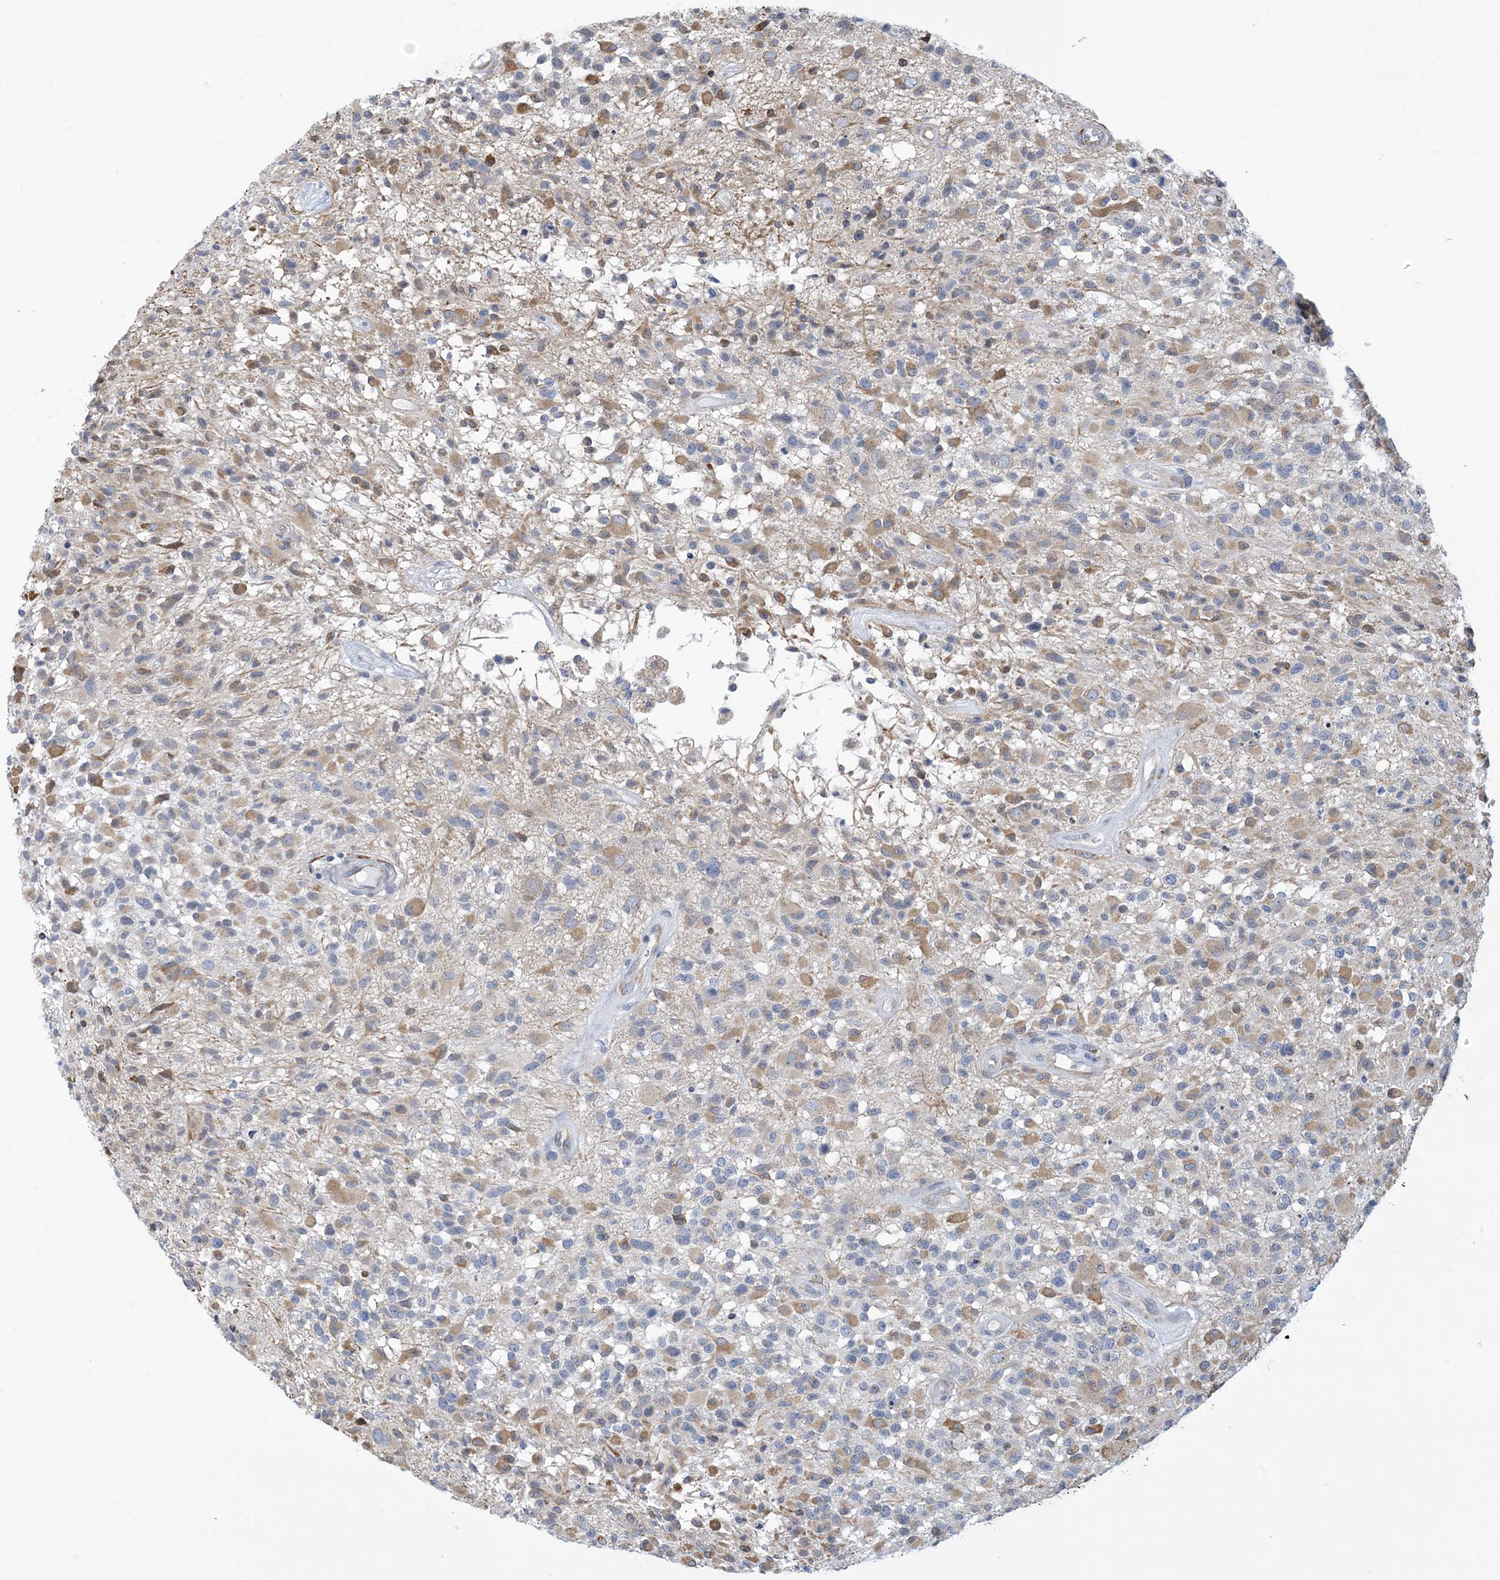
{"staining": {"intensity": "moderate", "quantity": "25%-75%", "location": "cytoplasmic/membranous"}, "tissue": "glioma", "cell_type": "Tumor cells", "image_type": "cancer", "snomed": [{"axis": "morphology", "description": "Glioma, malignant, High grade"}, {"axis": "morphology", "description": "Glioblastoma, NOS"}, {"axis": "topography", "description": "Brain"}], "caption": "Human glioma stained with a protein marker reveals moderate staining in tumor cells.", "gene": "CCDC14", "patient": {"sex": "male", "age": 60}}